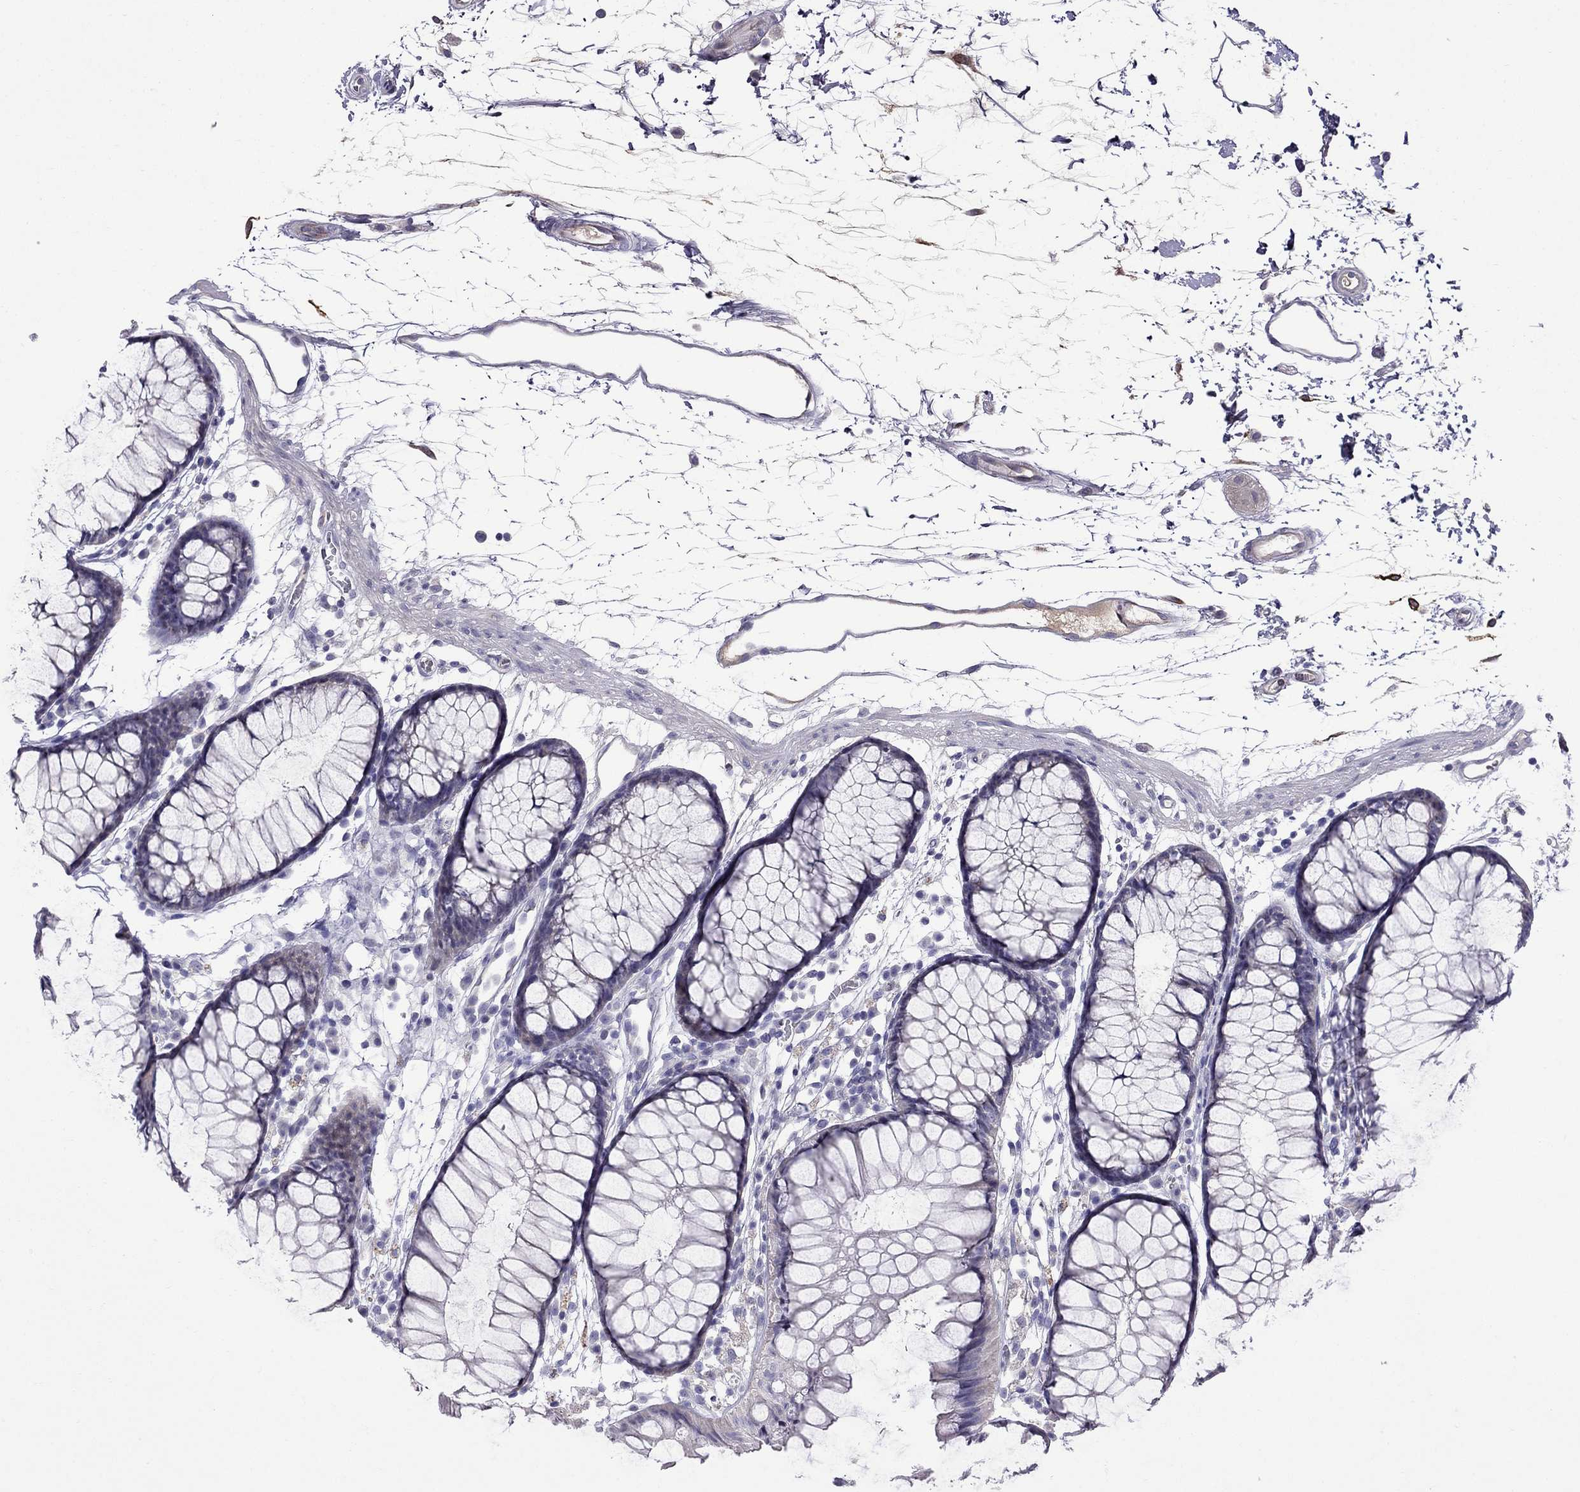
{"staining": {"intensity": "negative", "quantity": "none", "location": "none"}, "tissue": "colon", "cell_type": "Endothelial cells", "image_type": "normal", "snomed": [{"axis": "morphology", "description": "Normal tissue, NOS"}, {"axis": "morphology", "description": "Adenocarcinoma, NOS"}, {"axis": "topography", "description": "Colon"}], "caption": "Protein analysis of normal colon demonstrates no significant expression in endothelial cells.", "gene": "PI16", "patient": {"sex": "male", "age": 65}}